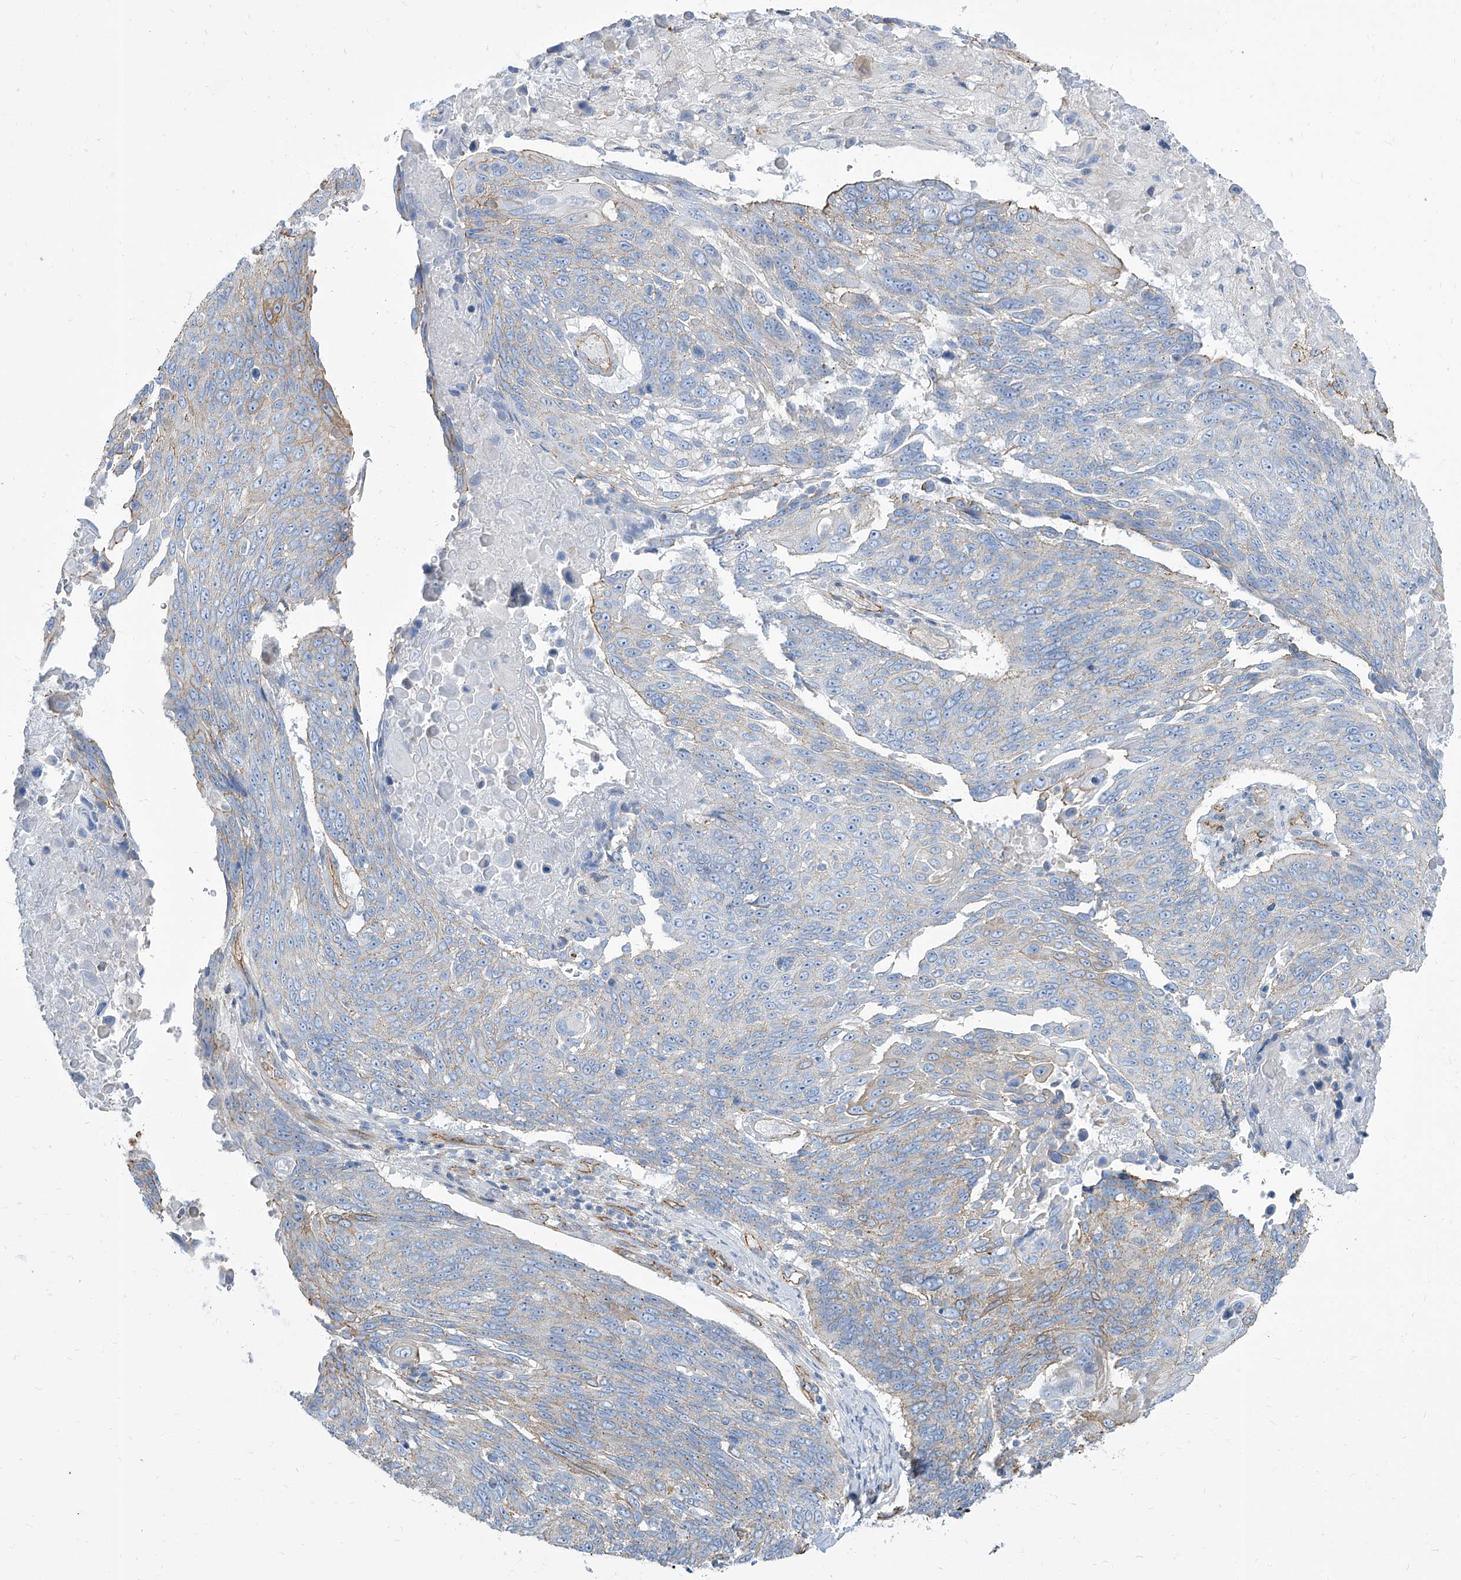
{"staining": {"intensity": "moderate", "quantity": "<25%", "location": "cytoplasmic/membranous"}, "tissue": "lung cancer", "cell_type": "Tumor cells", "image_type": "cancer", "snomed": [{"axis": "morphology", "description": "Squamous cell carcinoma, NOS"}, {"axis": "topography", "description": "Lung"}], "caption": "Protein analysis of lung cancer tissue displays moderate cytoplasmic/membranous positivity in about <25% of tumor cells.", "gene": "TXLNB", "patient": {"sex": "male", "age": 66}}